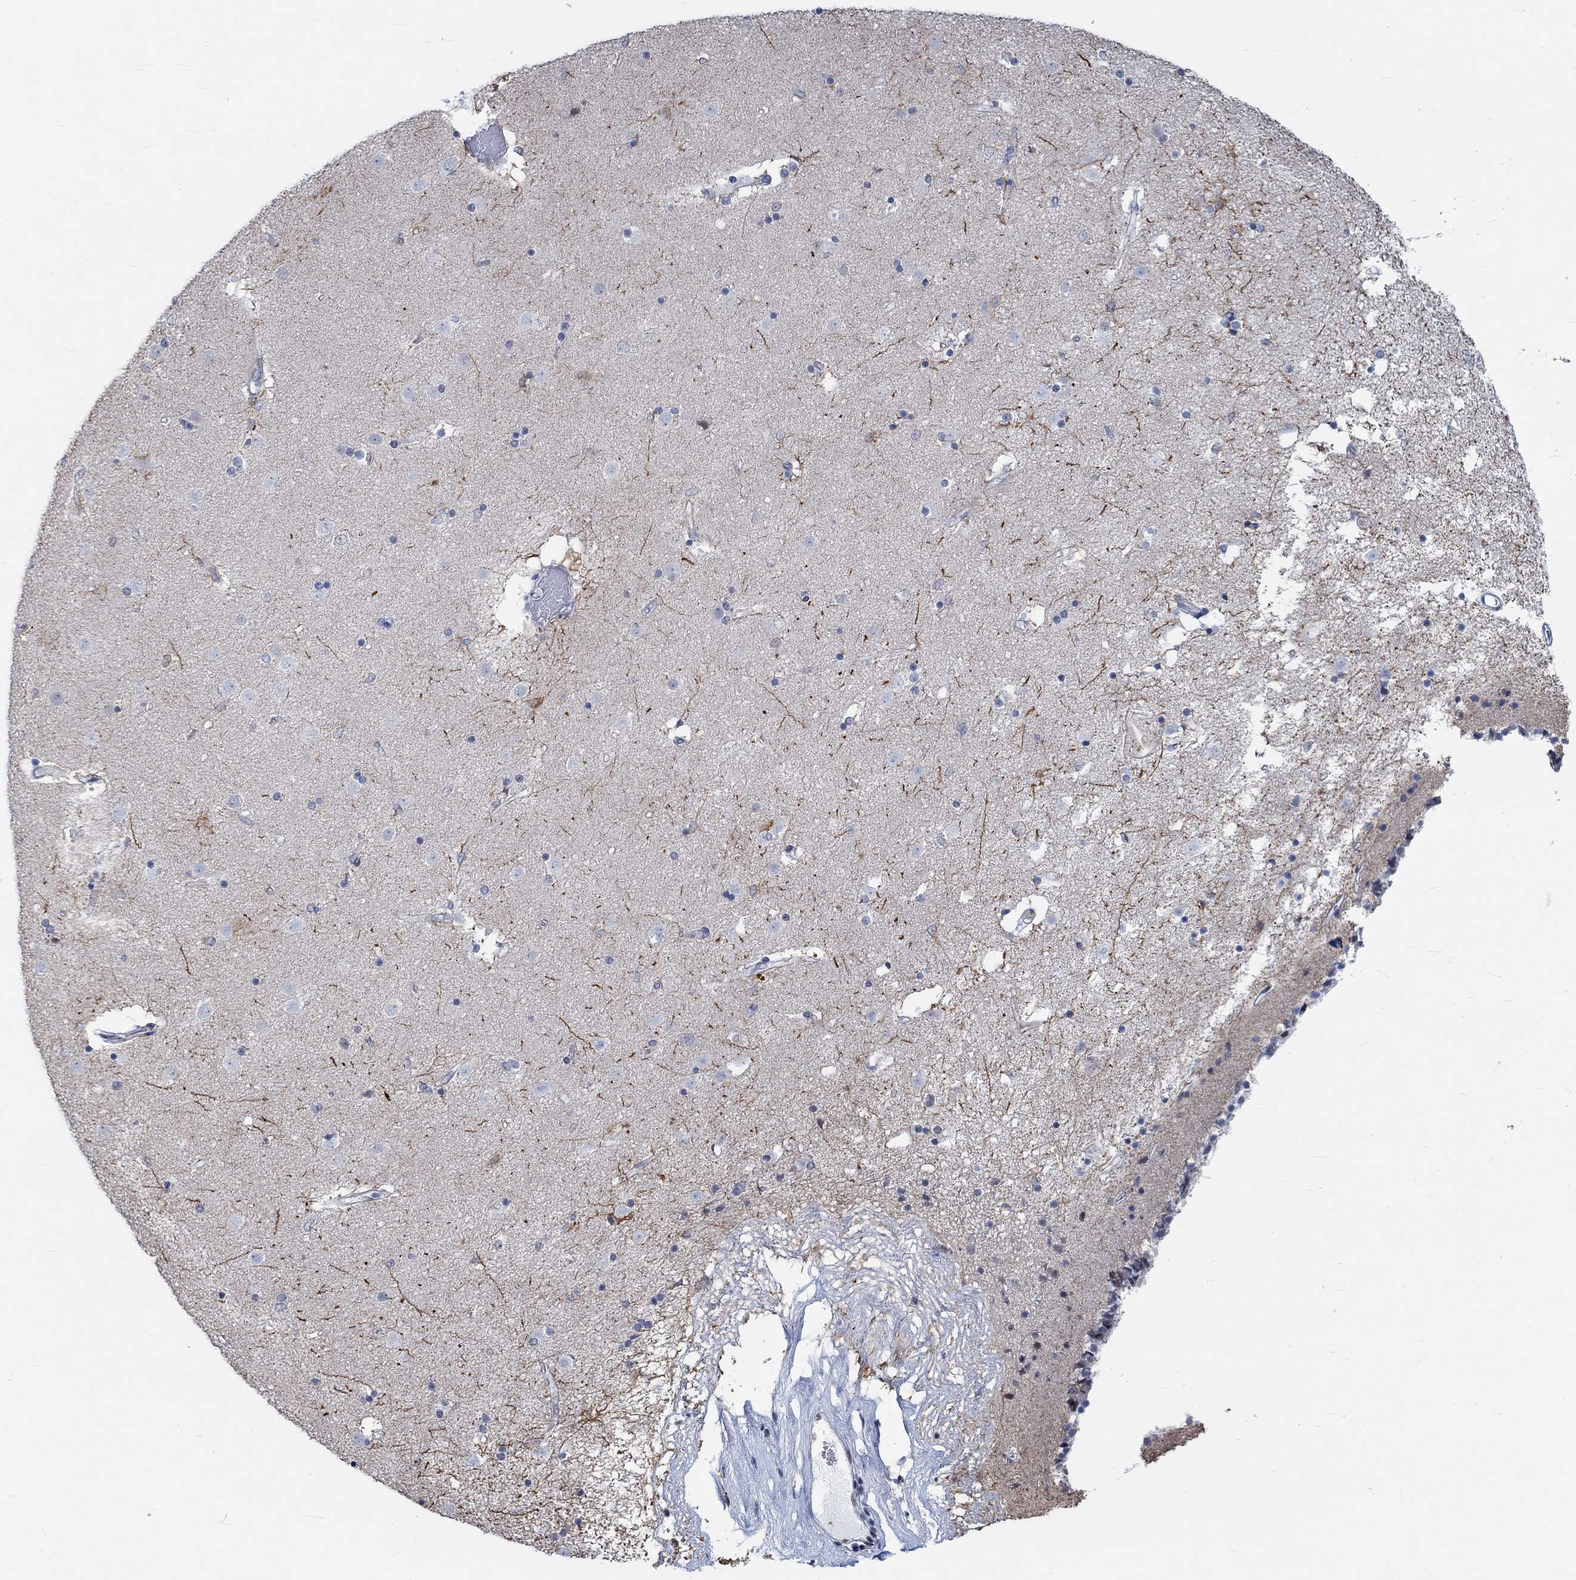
{"staining": {"intensity": "strong", "quantity": "<25%", "location": "cytoplasmic/membranous"}, "tissue": "caudate", "cell_type": "Glial cells", "image_type": "normal", "snomed": [{"axis": "morphology", "description": "Normal tissue, NOS"}, {"axis": "topography", "description": "Lateral ventricle wall"}], "caption": "Protein staining displays strong cytoplasmic/membranous expression in about <25% of glial cells in benign caudate.", "gene": "KCNH8", "patient": {"sex": "female", "age": 71}}